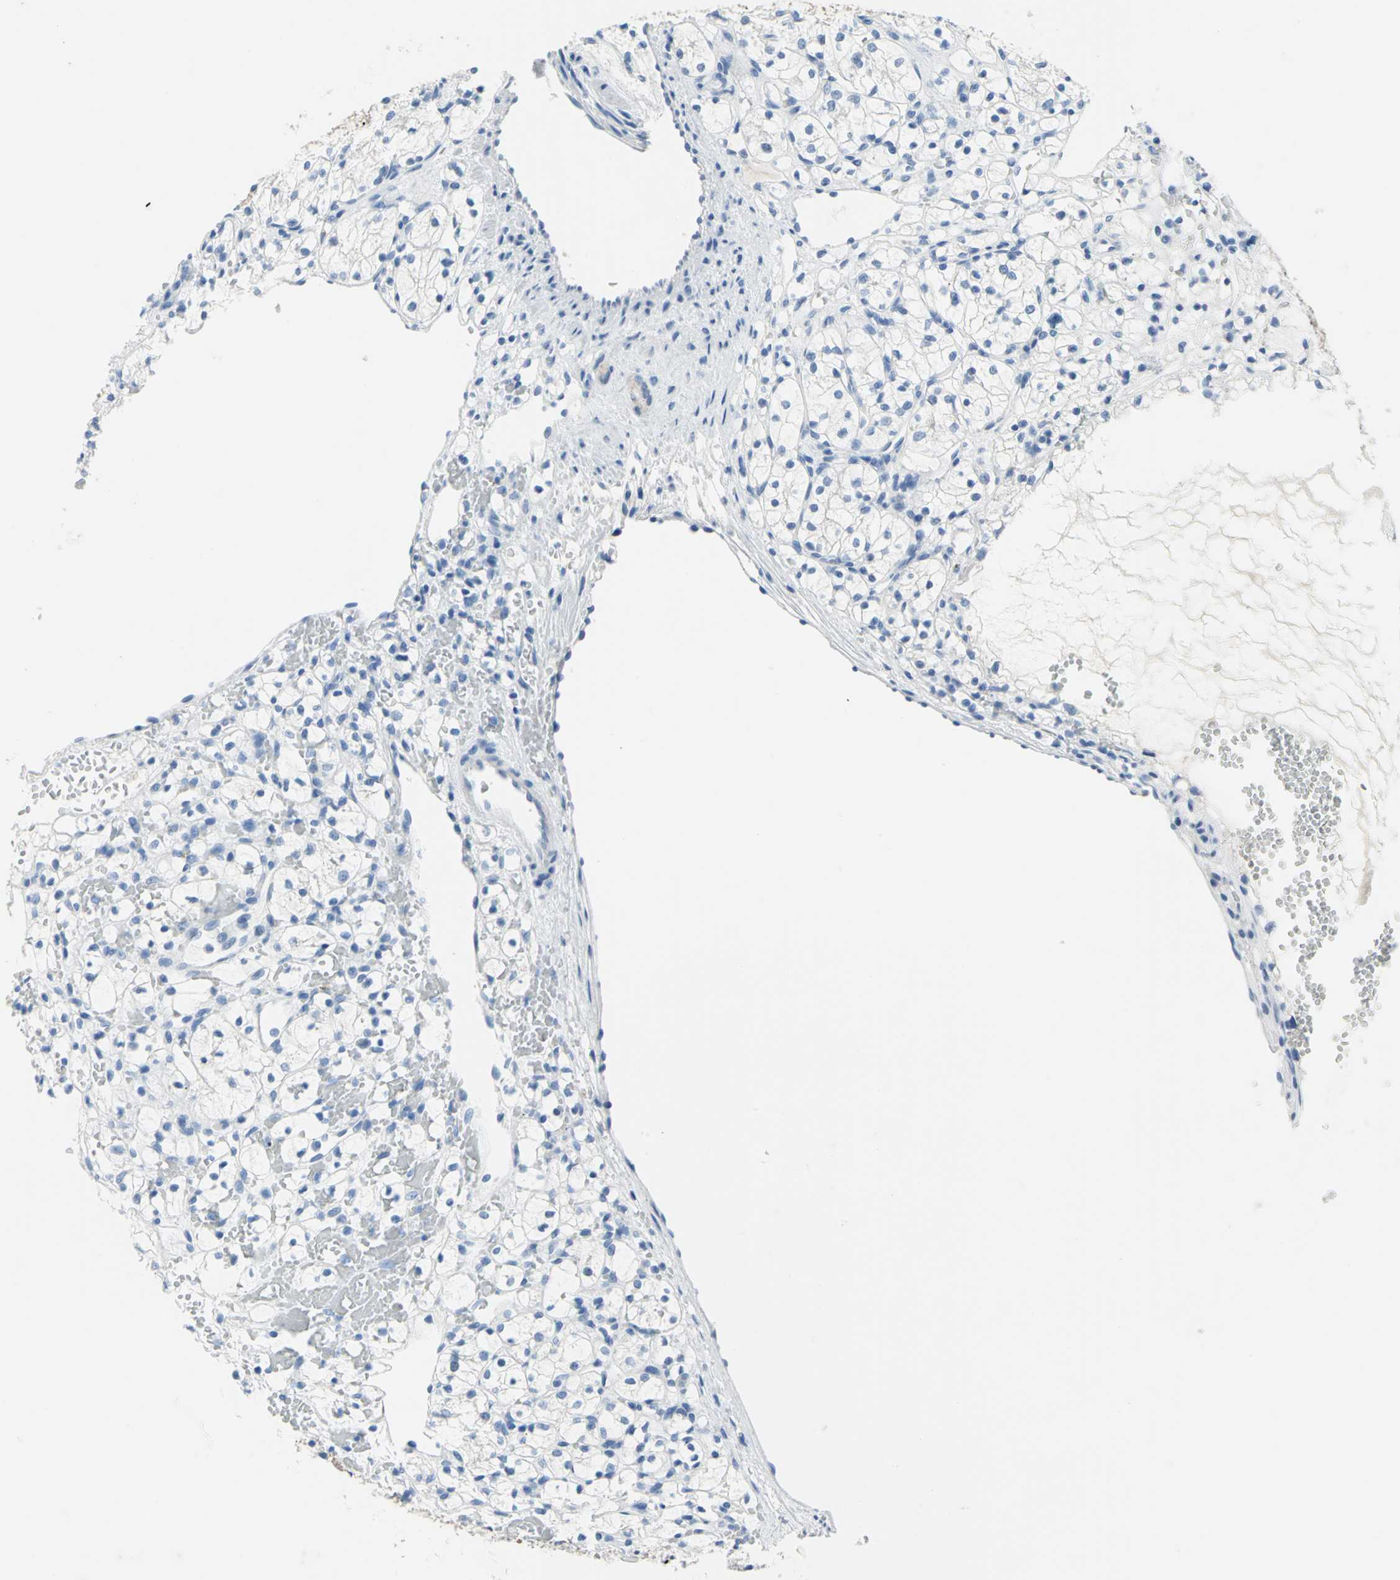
{"staining": {"intensity": "negative", "quantity": "none", "location": "none"}, "tissue": "renal cancer", "cell_type": "Tumor cells", "image_type": "cancer", "snomed": [{"axis": "morphology", "description": "Adenocarcinoma, NOS"}, {"axis": "topography", "description": "Kidney"}], "caption": "Renal cancer (adenocarcinoma) was stained to show a protein in brown. There is no significant expression in tumor cells.", "gene": "SFN", "patient": {"sex": "female", "age": 60}}